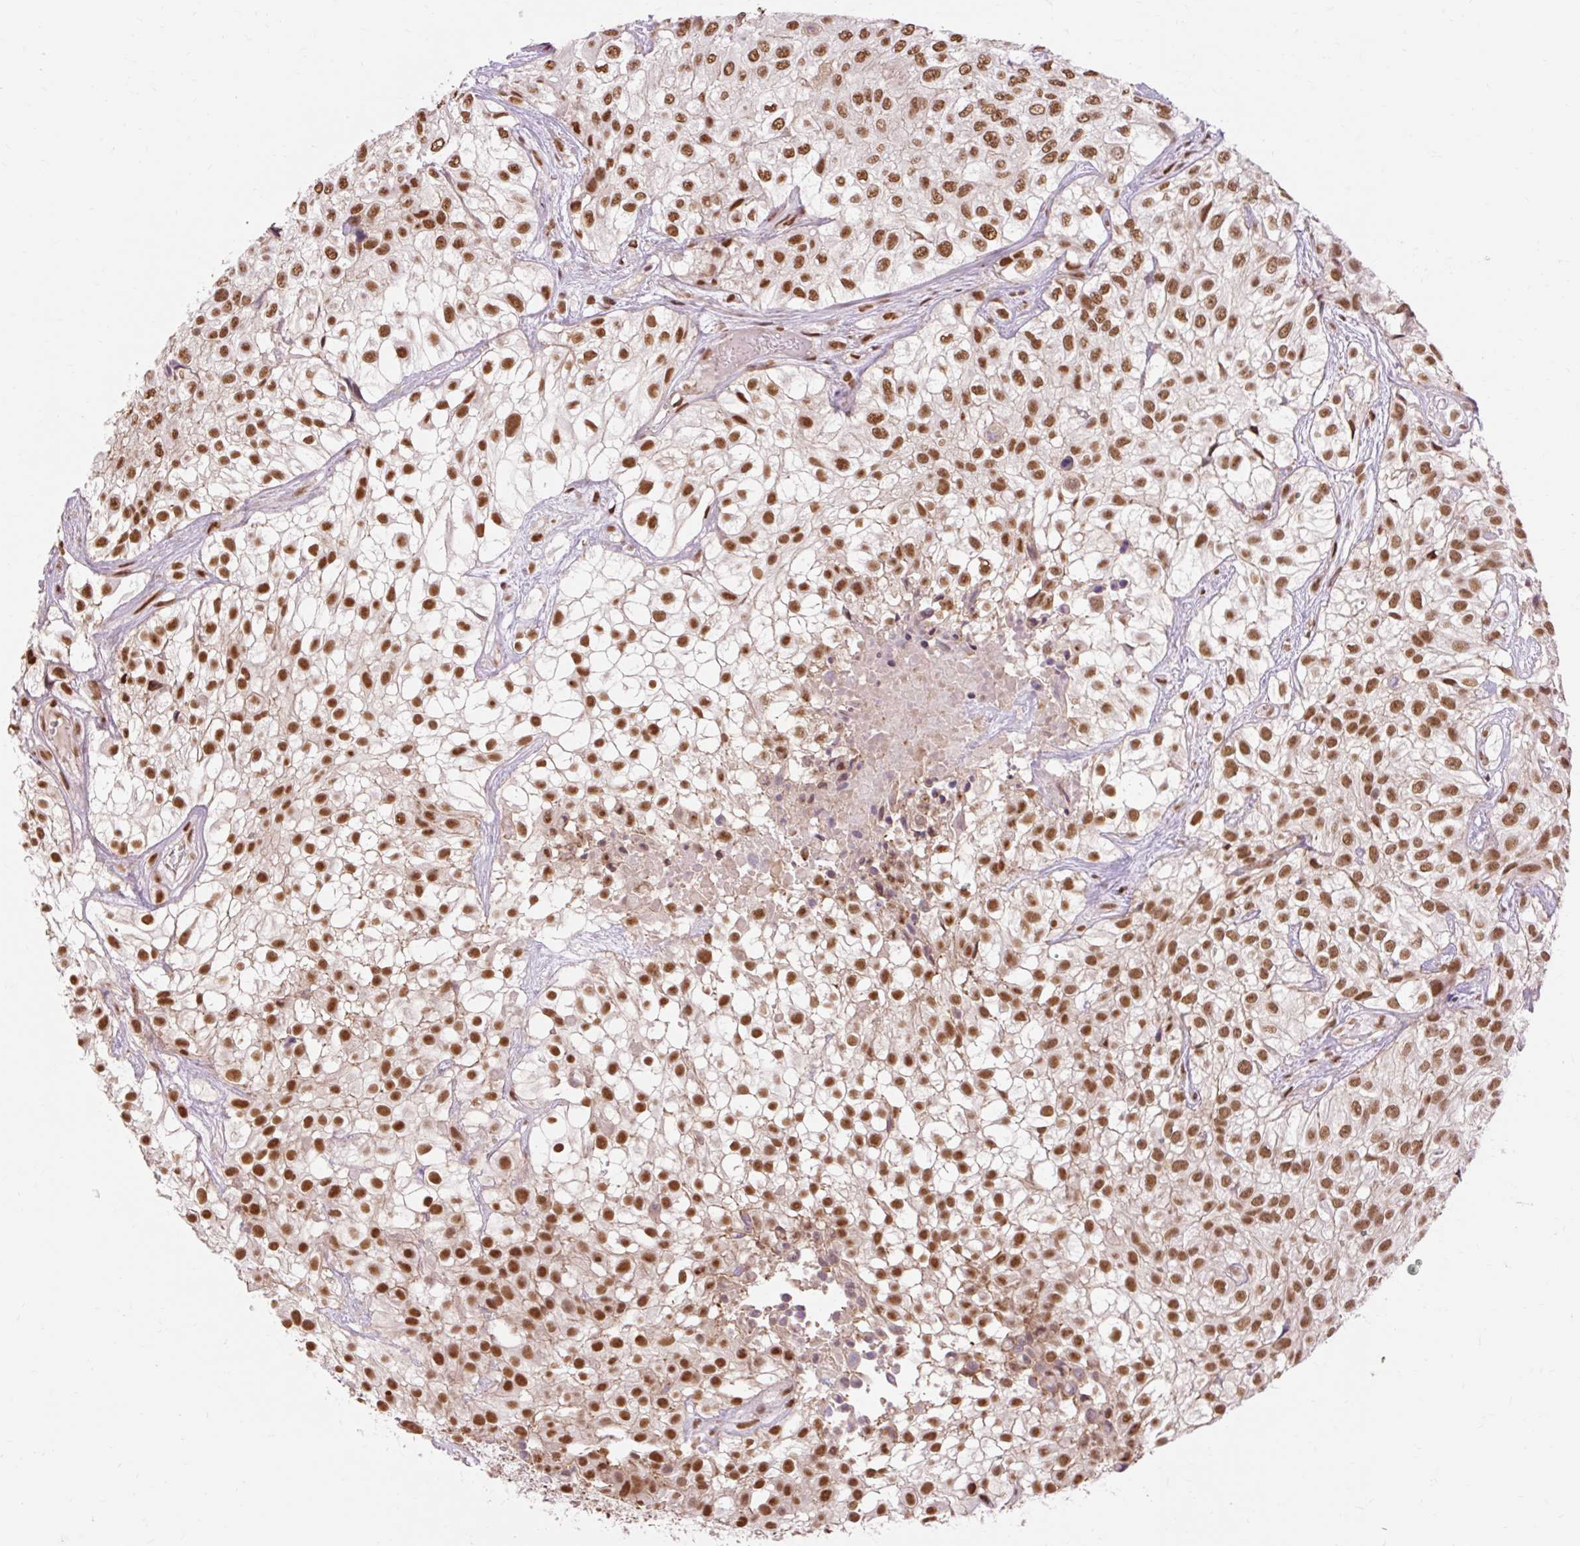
{"staining": {"intensity": "strong", "quantity": ">75%", "location": "nuclear"}, "tissue": "urothelial cancer", "cell_type": "Tumor cells", "image_type": "cancer", "snomed": [{"axis": "morphology", "description": "Urothelial carcinoma, High grade"}, {"axis": "topography", "description": "Urinary bladder"}], "caption": "Tumor cells display strong nuclear expression in approximately >75% of cells in high-grade urothelial carcinoma.", "gene": "NPIPB12", "patient": {"sex": "male", "age": 56}}